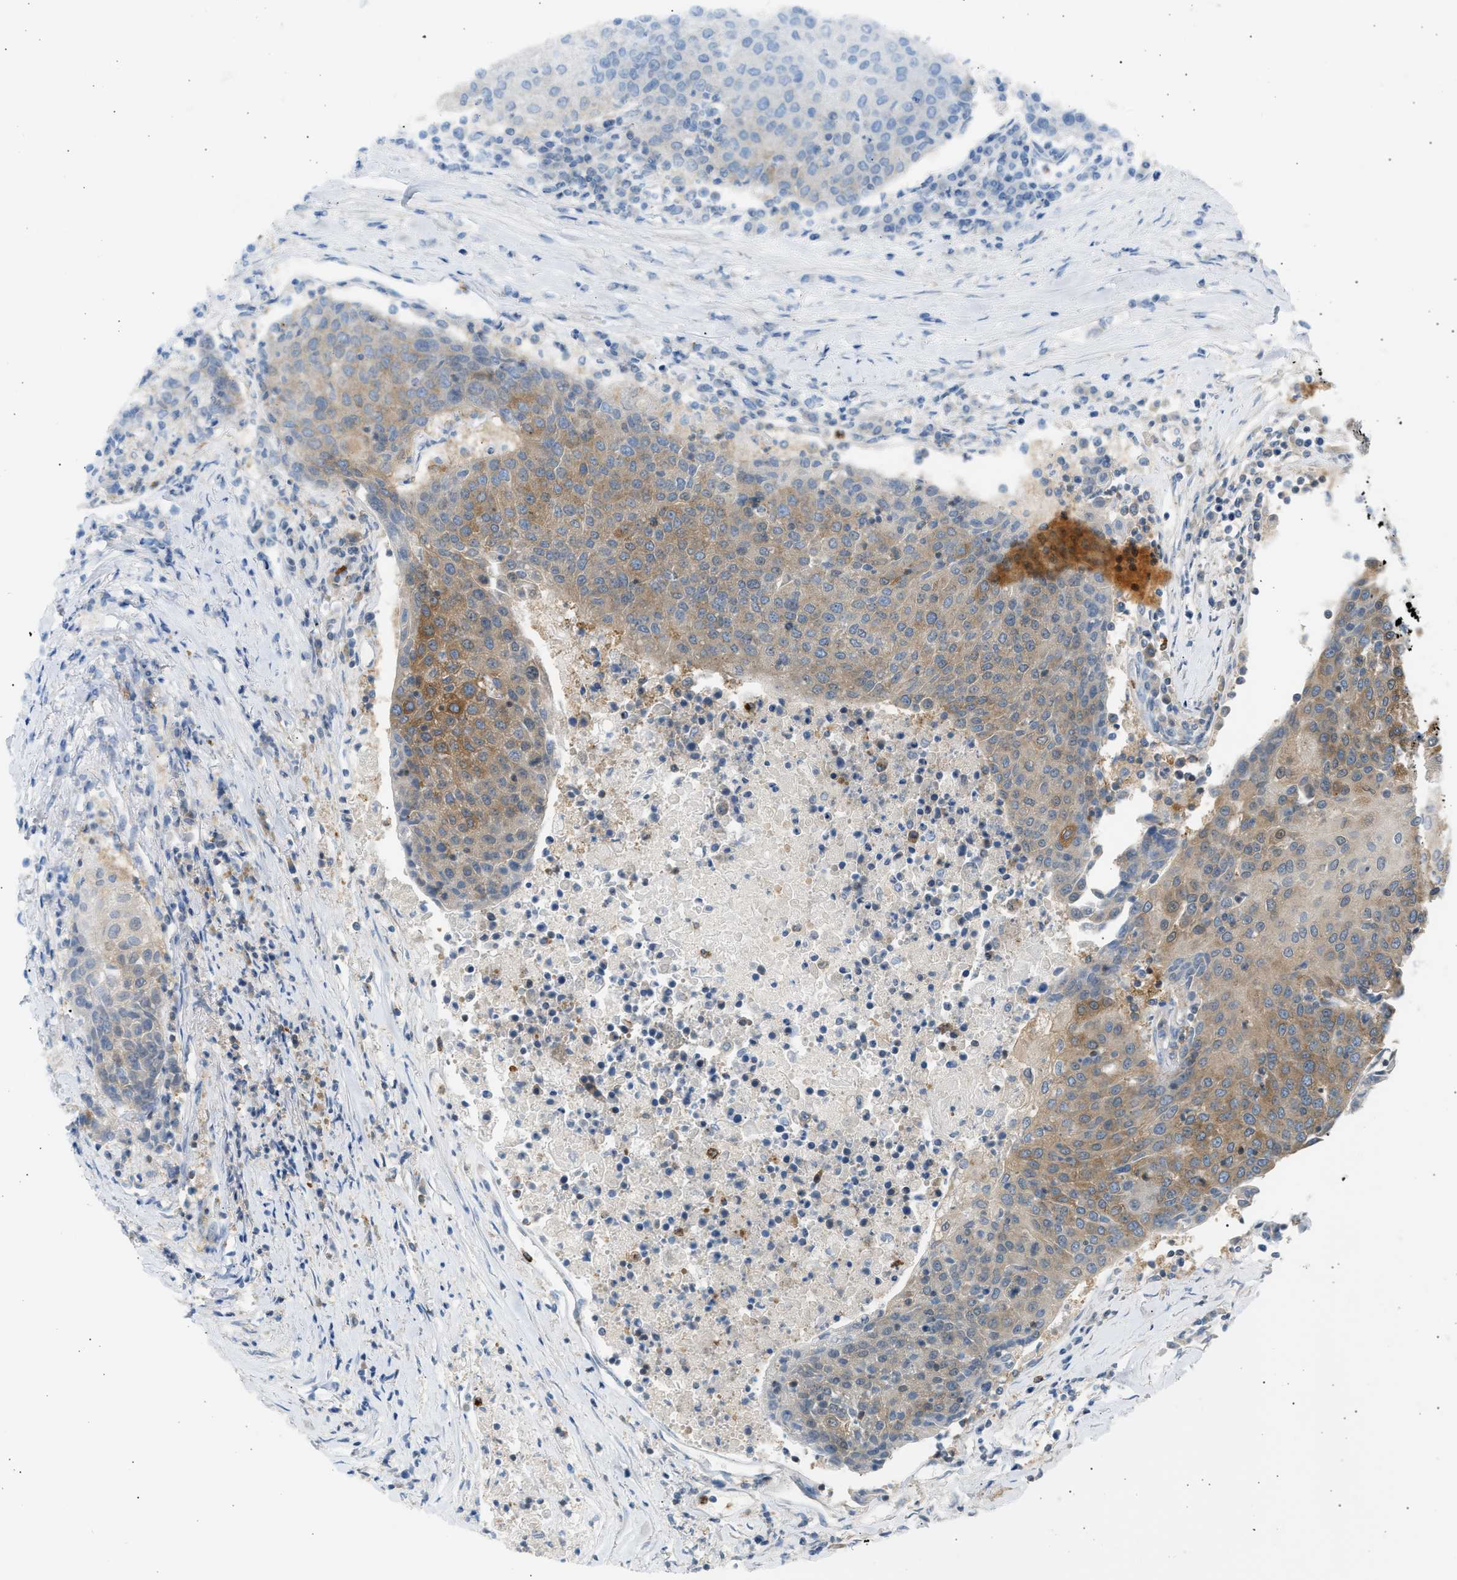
{"staining": {"intensity": "moderate", "quantity": ">75%", "location": "cytoplasmic/membranous"}, "tissue": "urothelial cancer", "cell_type": "Tumor cells", "image_type": "cancer", "snomed": [{"axis": "morphology", "description": "Urothelial carcinoma, High grade"}, {"axis": "topography", "description": "Urinary bladder"}], "caption": "Urothelial cancer stained with DAB (3,3'-diaminobenzidine) immunohistochemistry shows medium levels of moderate cytoplasmic/membranous positivity in approximately >75% of tumor cells. (DAB (3,3'-diaminobenzidine) = brown stain, brightfield microscopy at high magnification).", "gene": "TRIM50", "patient": {"sex": "female", "age": 85}}